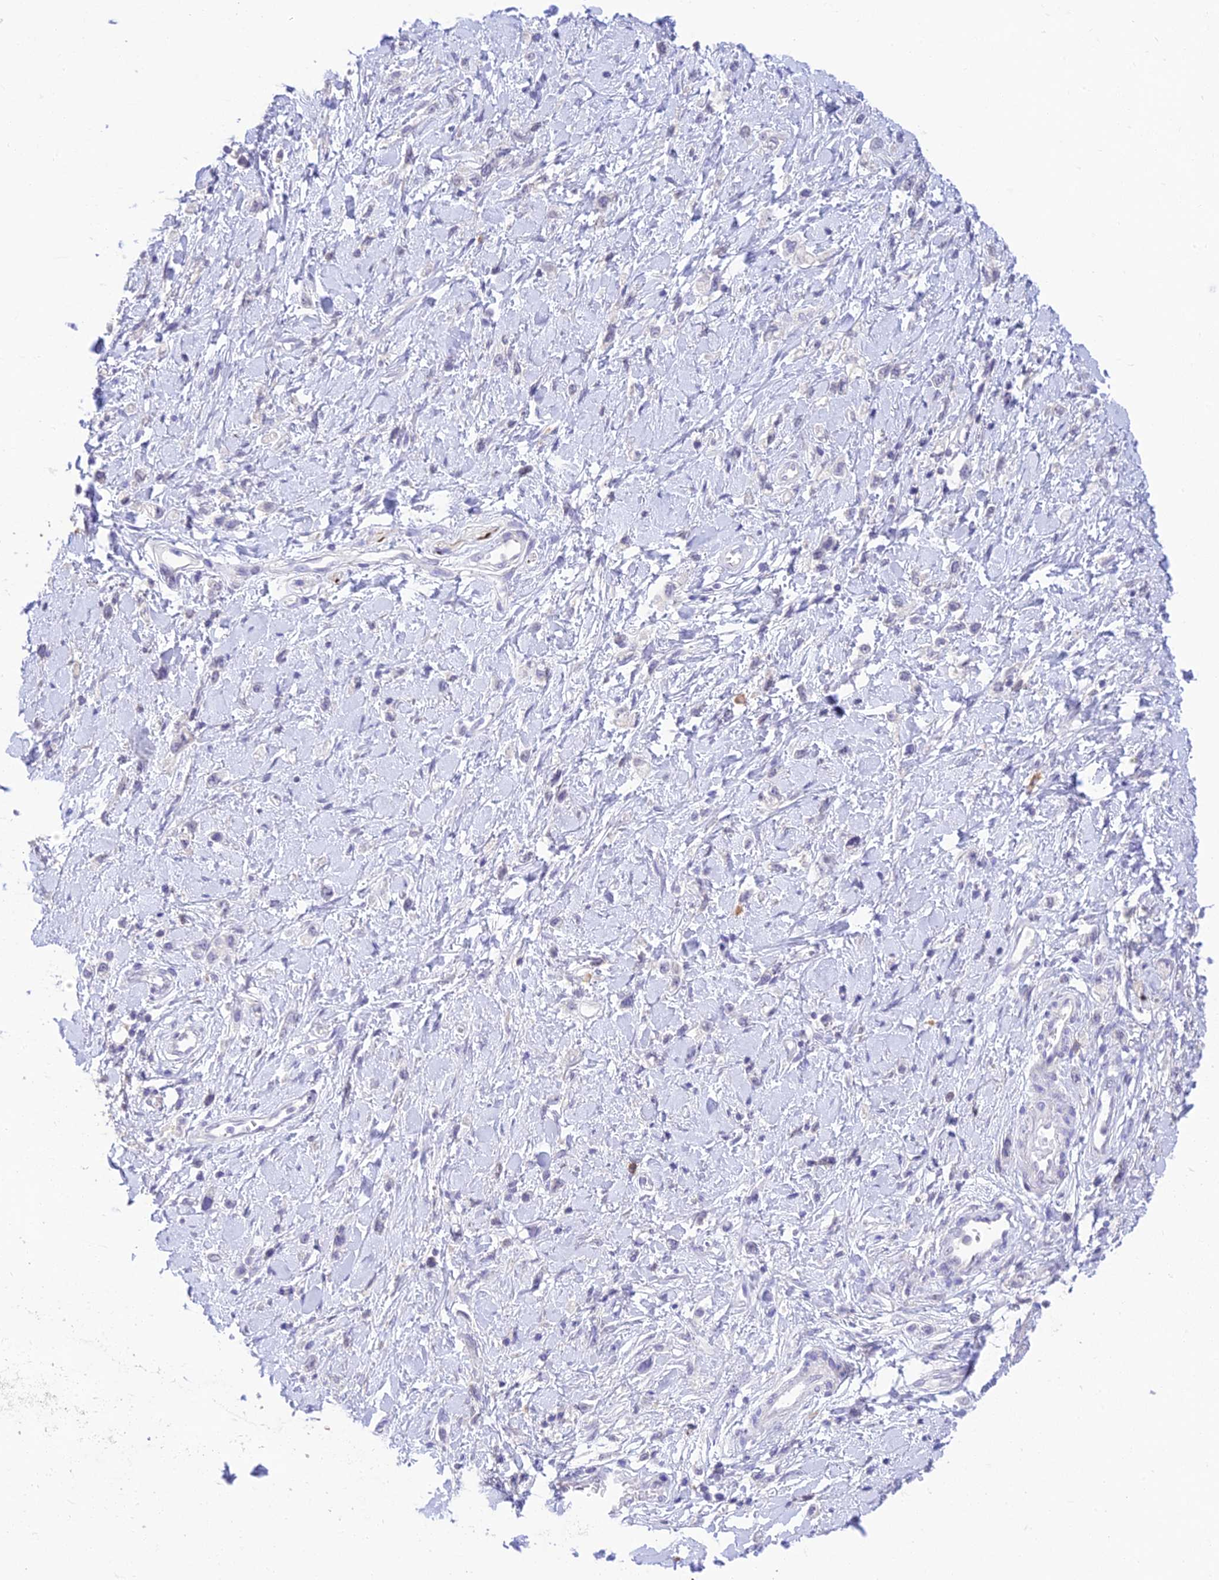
{"staining": {"intensity": "negative", "quantity": "none", "location": "none"}, "tissue": "stomach cancer", "cell_type": "Tumor cells", "image_type": "cancer", "snomed": [{"axis": "morphology", "description": "Adenocarcinoma, NOS"}, {"axis": "topography", "description": "Stomach"}], "caption": "This histopathology image is of stomach cancer stained with immunohistochemistry to label a protein in brown with the nuclei are counter-stained blue. There is no positivity in tumor cells.", "gene": "BMT2", "patient": {"sex": "female", "age": 65}}